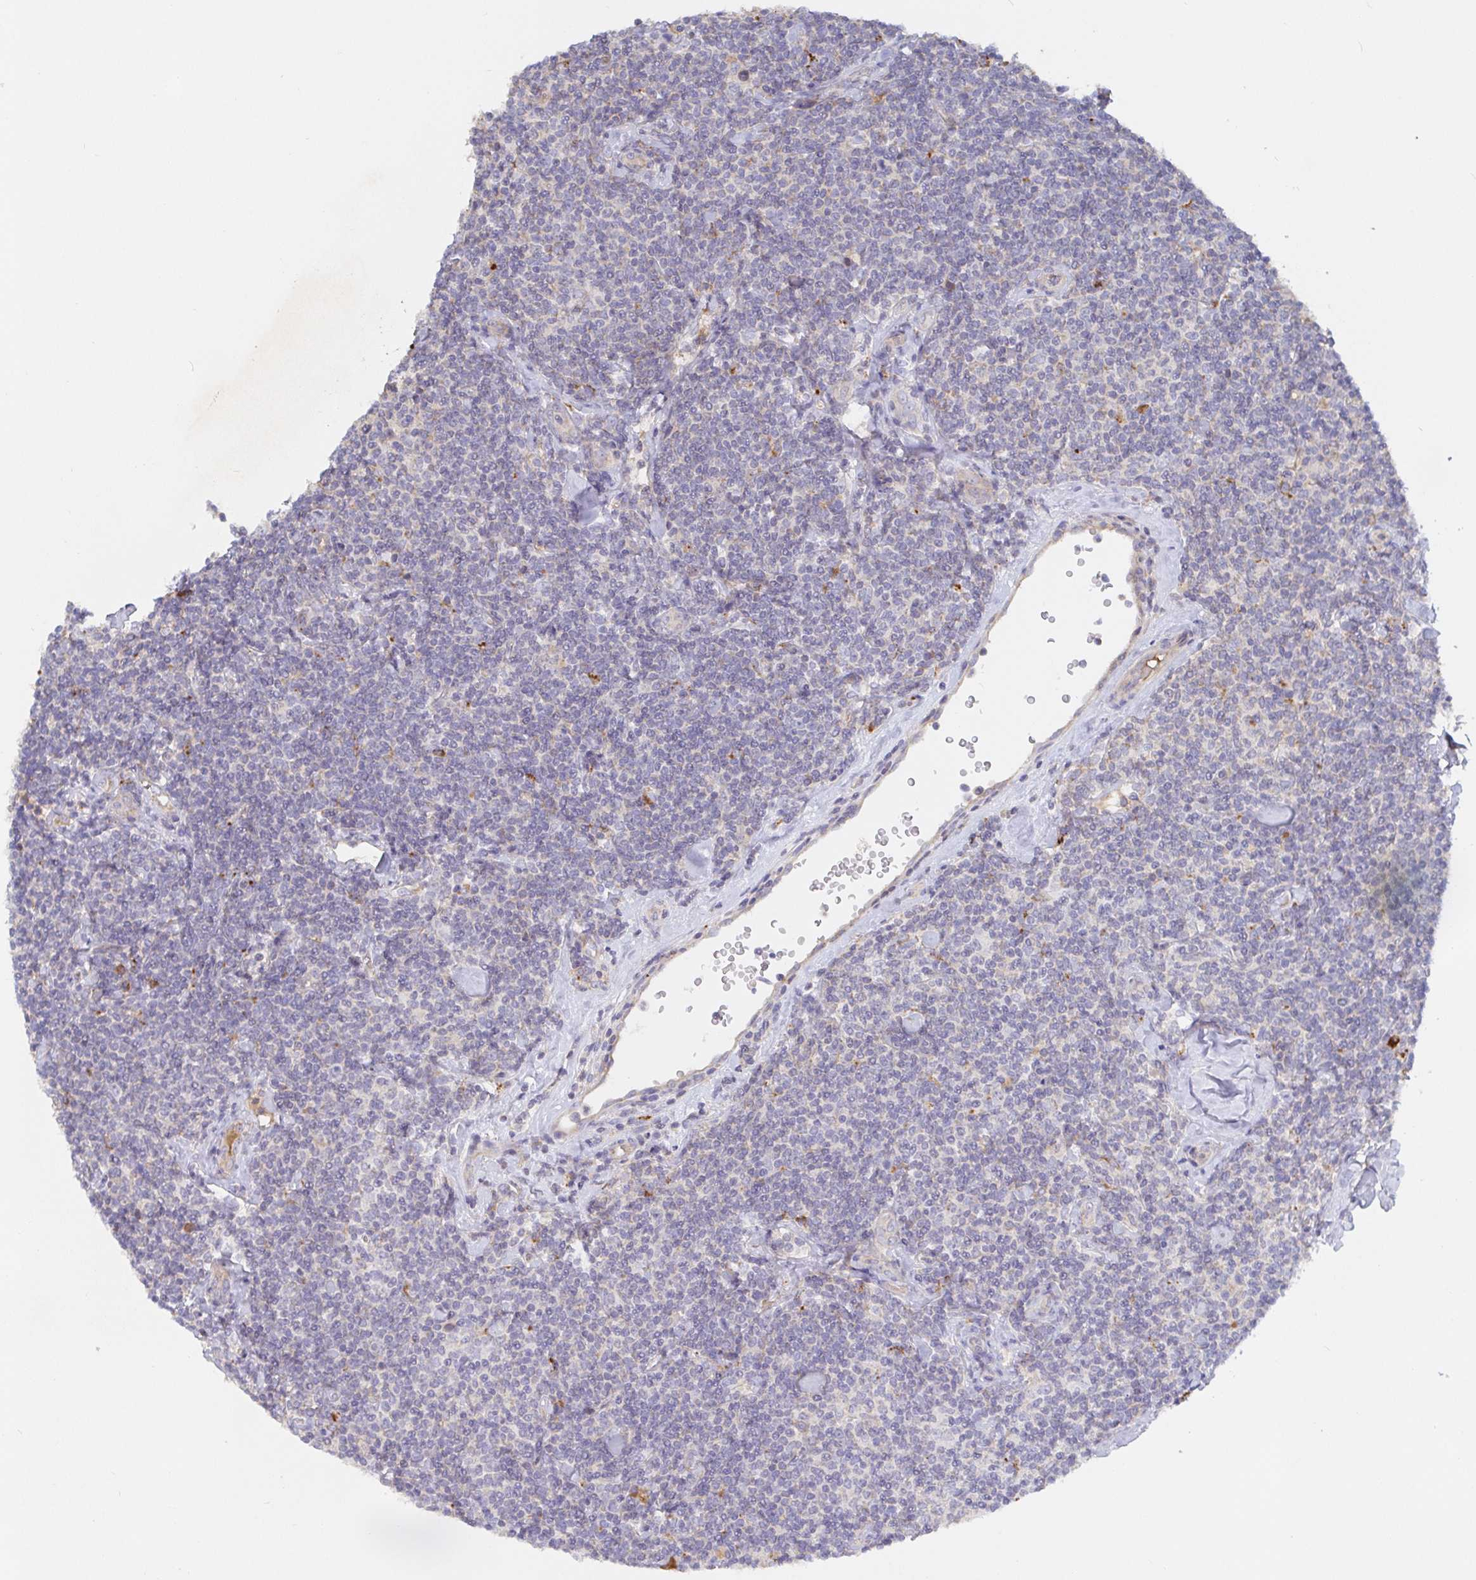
{"staining": {"intensity": "negative", "quantity": "none", "location": "none"}, "tissue": "lymphoma", "cell_type": "Tumor cells", "image_type": "cancer", "snomed": [{"axis": "morphology", "description": "Malignant lymphoma, non-Hodgkin's type, Low grade"}, {"axis": "topography", "description": "Lymph node"}], "caption": "Protein analysis of malignant lymphoma, non-Hodgkin's type (low-grade) demonstrates no significant positivity in tumor cells. The staining is performed using DAB brown chromogen with nuclei counter-stained in using hematoxylin.", "gene": "IRAK2", "patient": {"sex": "female", "age": 56}}